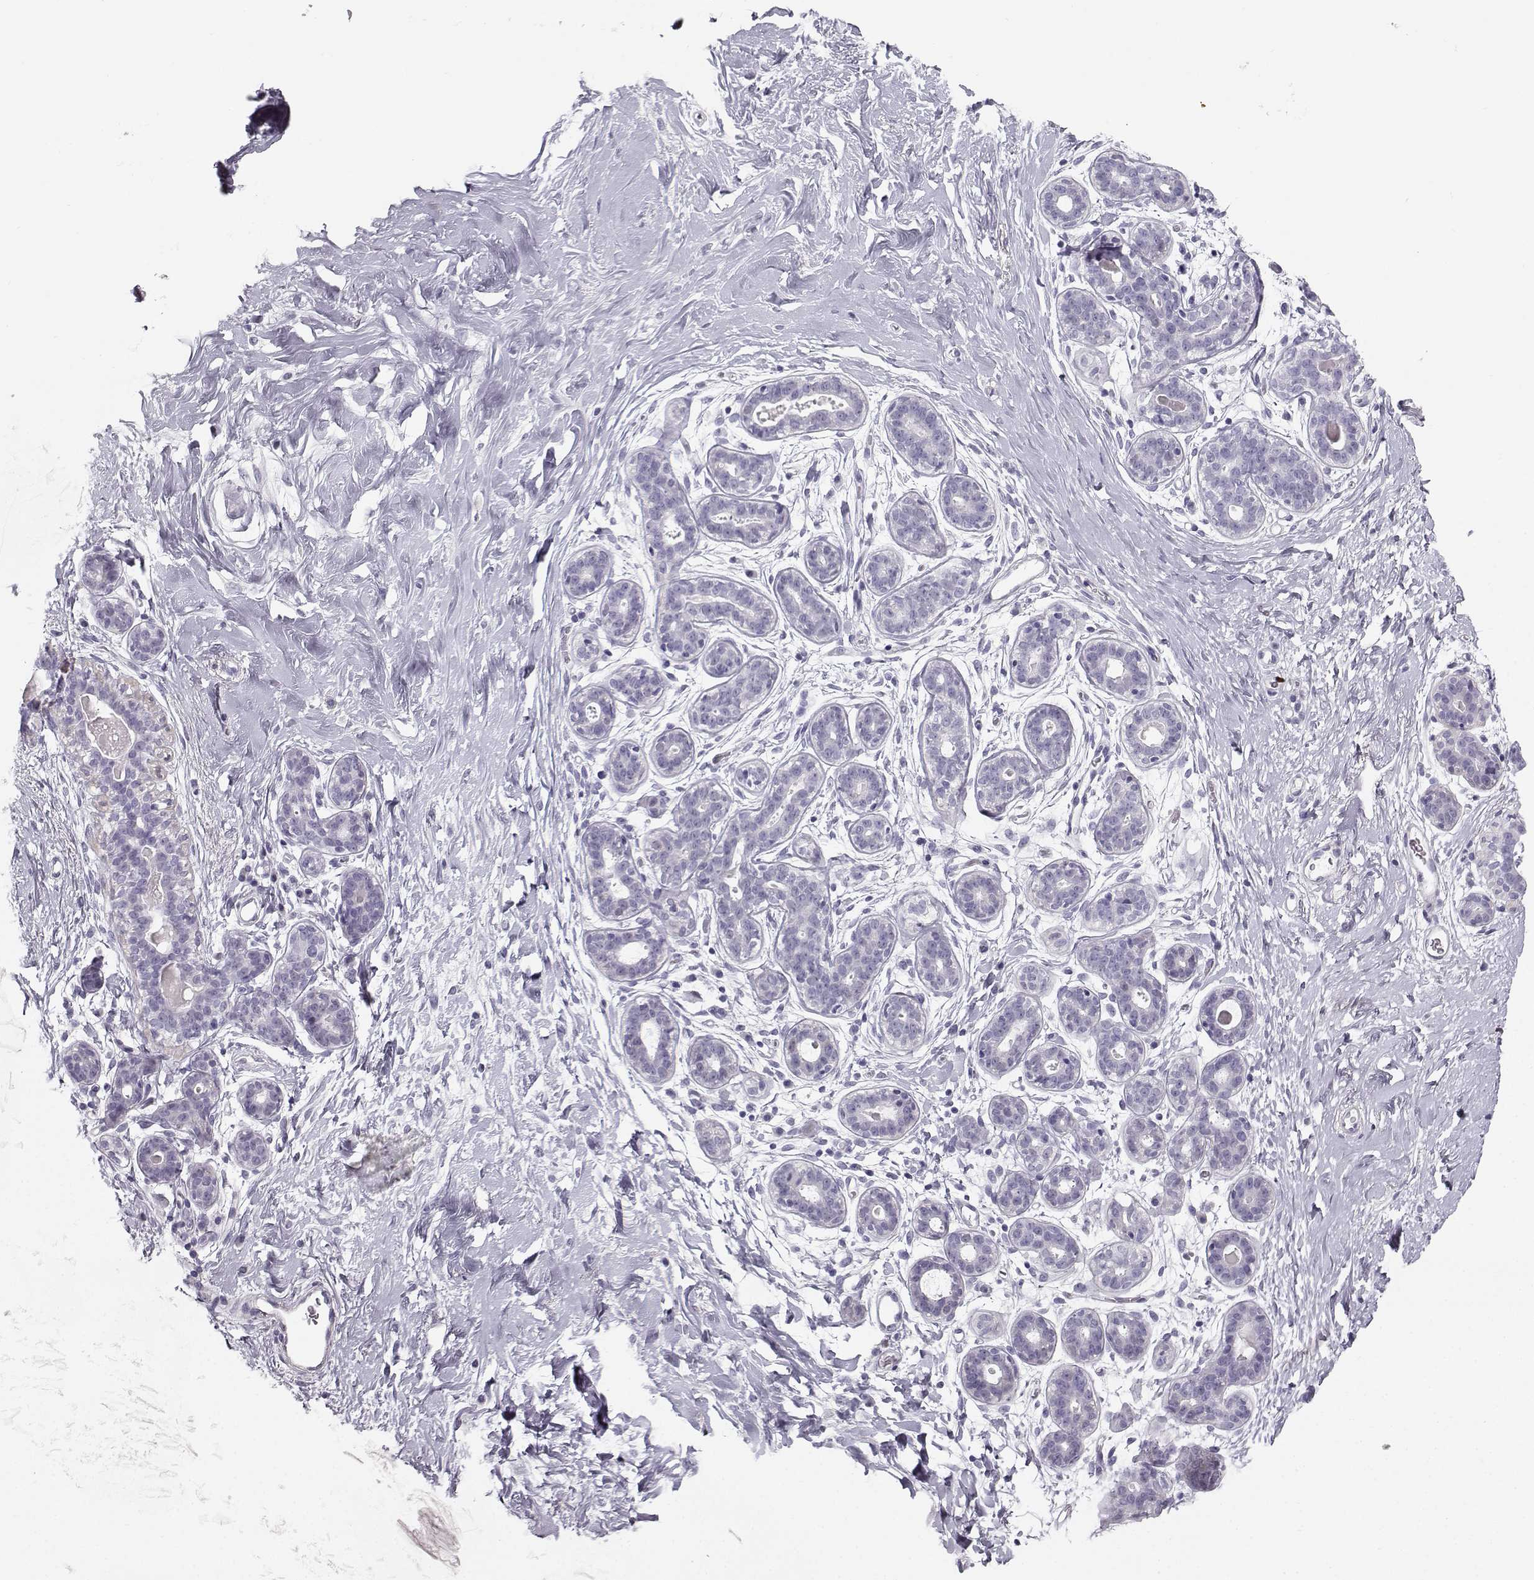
{"staining": {"intensity": "negative", "quantity": "none", "location": "none"}, "tissue": "breast", "cell_type": "Adipocytes", "image_type": "normal", "snomed": [{"axis": "morphology", "description": "Normal tissue, NOS"}, {"axis": "topography", "description": "Breast"}], "caption": "Adipocytes are negative for brown protein staining in benign breast. (DAB (3,3'-diaminobenzidine) IHC, high magnification).", "gene": "CASR", "patient": {"sex": "female", "age": 43}}